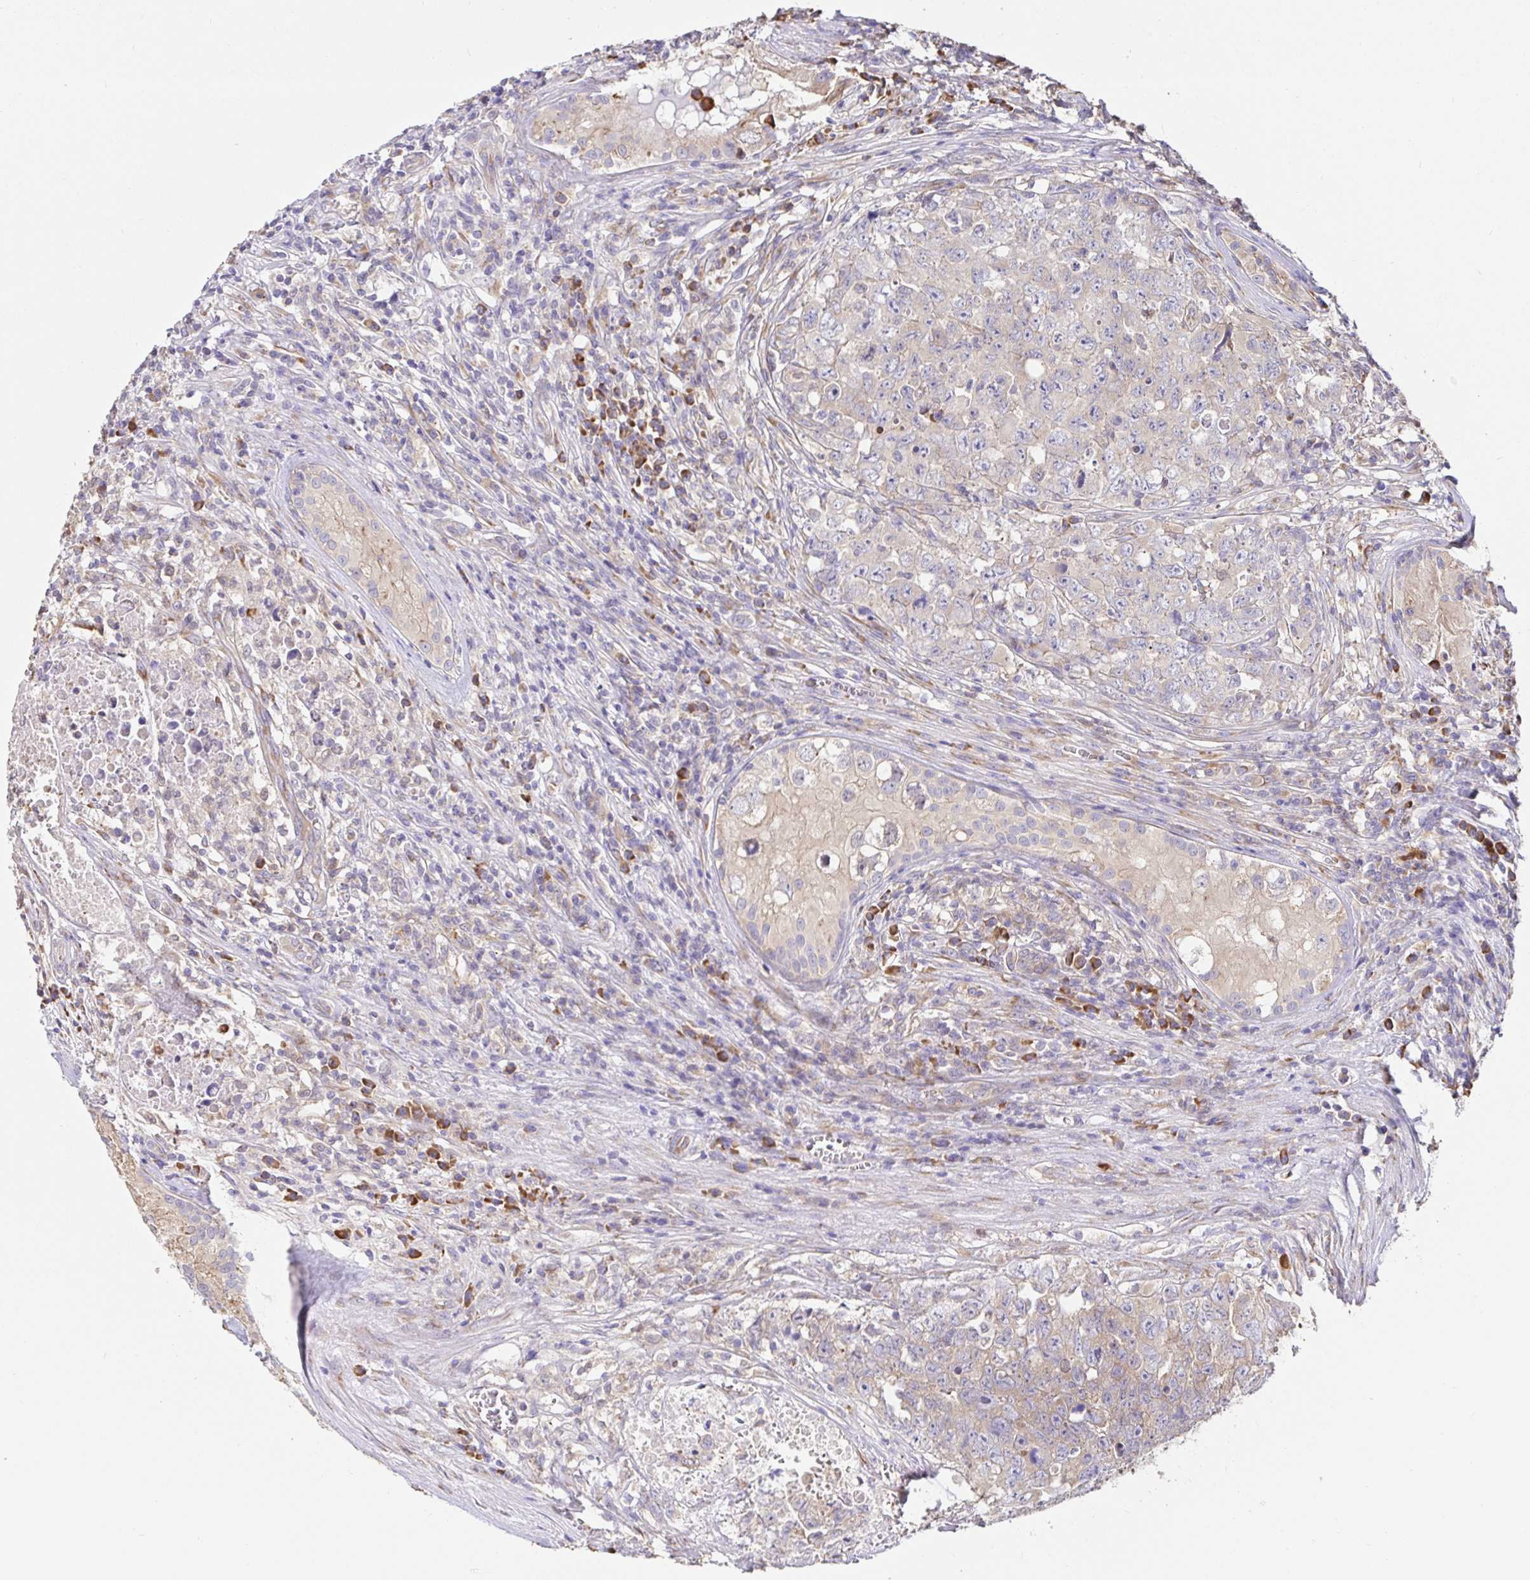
{"staining": {"intensity": "weak", "quantity": "<25%", "location": "cytoplasmic/membranous"}, "tissue": "testis cancer", "cell_type": "Tumor cells", "image_type": "cancer", "snomed": [{"axis": "morphology", "description": "Carcinoma, Embryonal, NOS"}, {"axis": "topography", "description": "Testis"}], "caption": "This photomicrograph is of testis cancer (embryonal carcinoma) stained with IHC to label a protein in brown with the nuclei are counter-stained blue. There is no staining in tumor cells.", "gene": "PDPK1", "patient": {"sex": "male", "age": 24}}